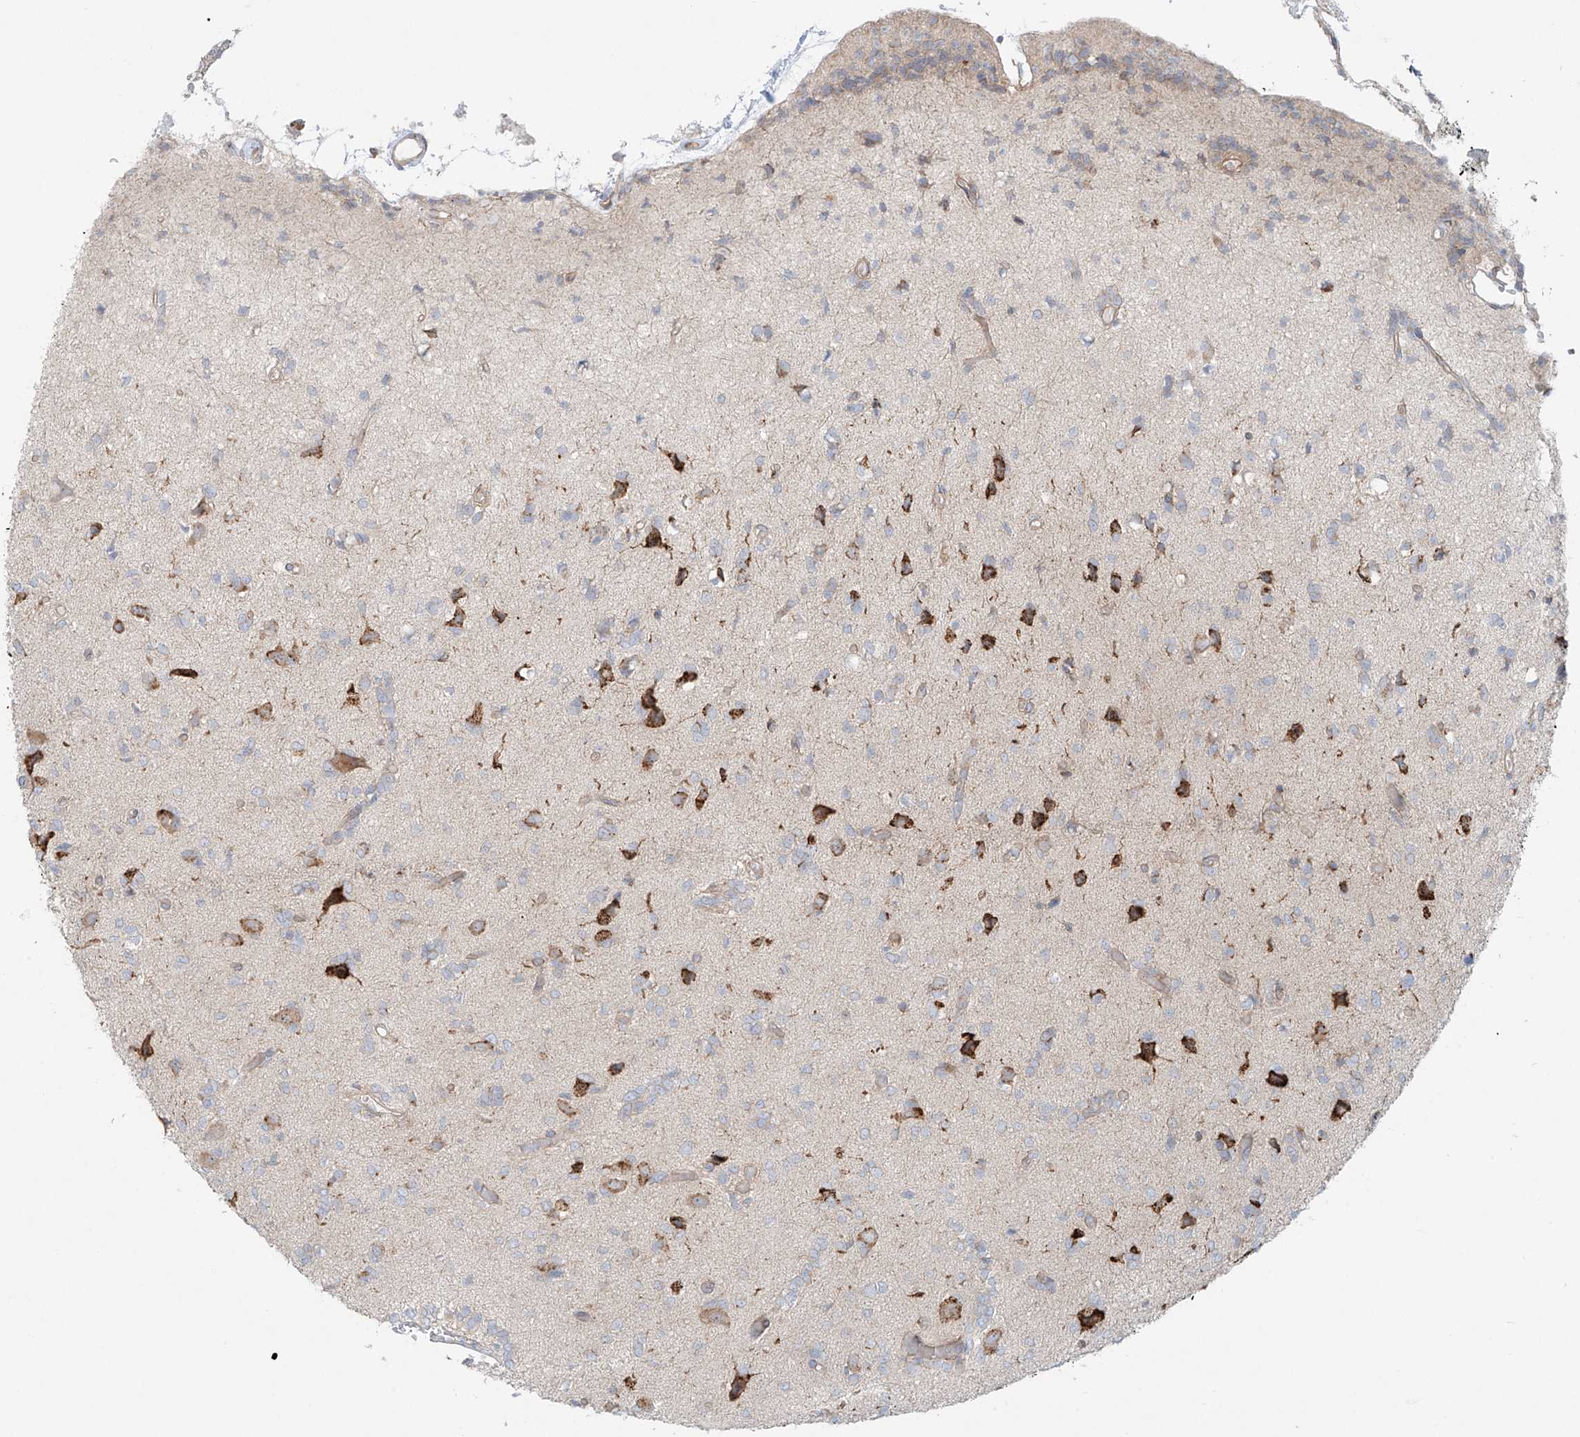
{"staining": {"intensity": "negative", "quantity": "none", "location": "none"}, "tissue": "glioma", "cell_type": "Tumor cells", "image_type": "cancer", "snomed": [{"axis": "morphology", "description": "Glioma, malignant, High grade"}, {"axis": "topography", "description": "Brain"}], "caption": "Immunohistochemical staining of malignant glioma (high-grade) displays no significant positivity in tumor cells.", "gene": "EIPR1", "patient": {"sex": "female", "age": 59}}